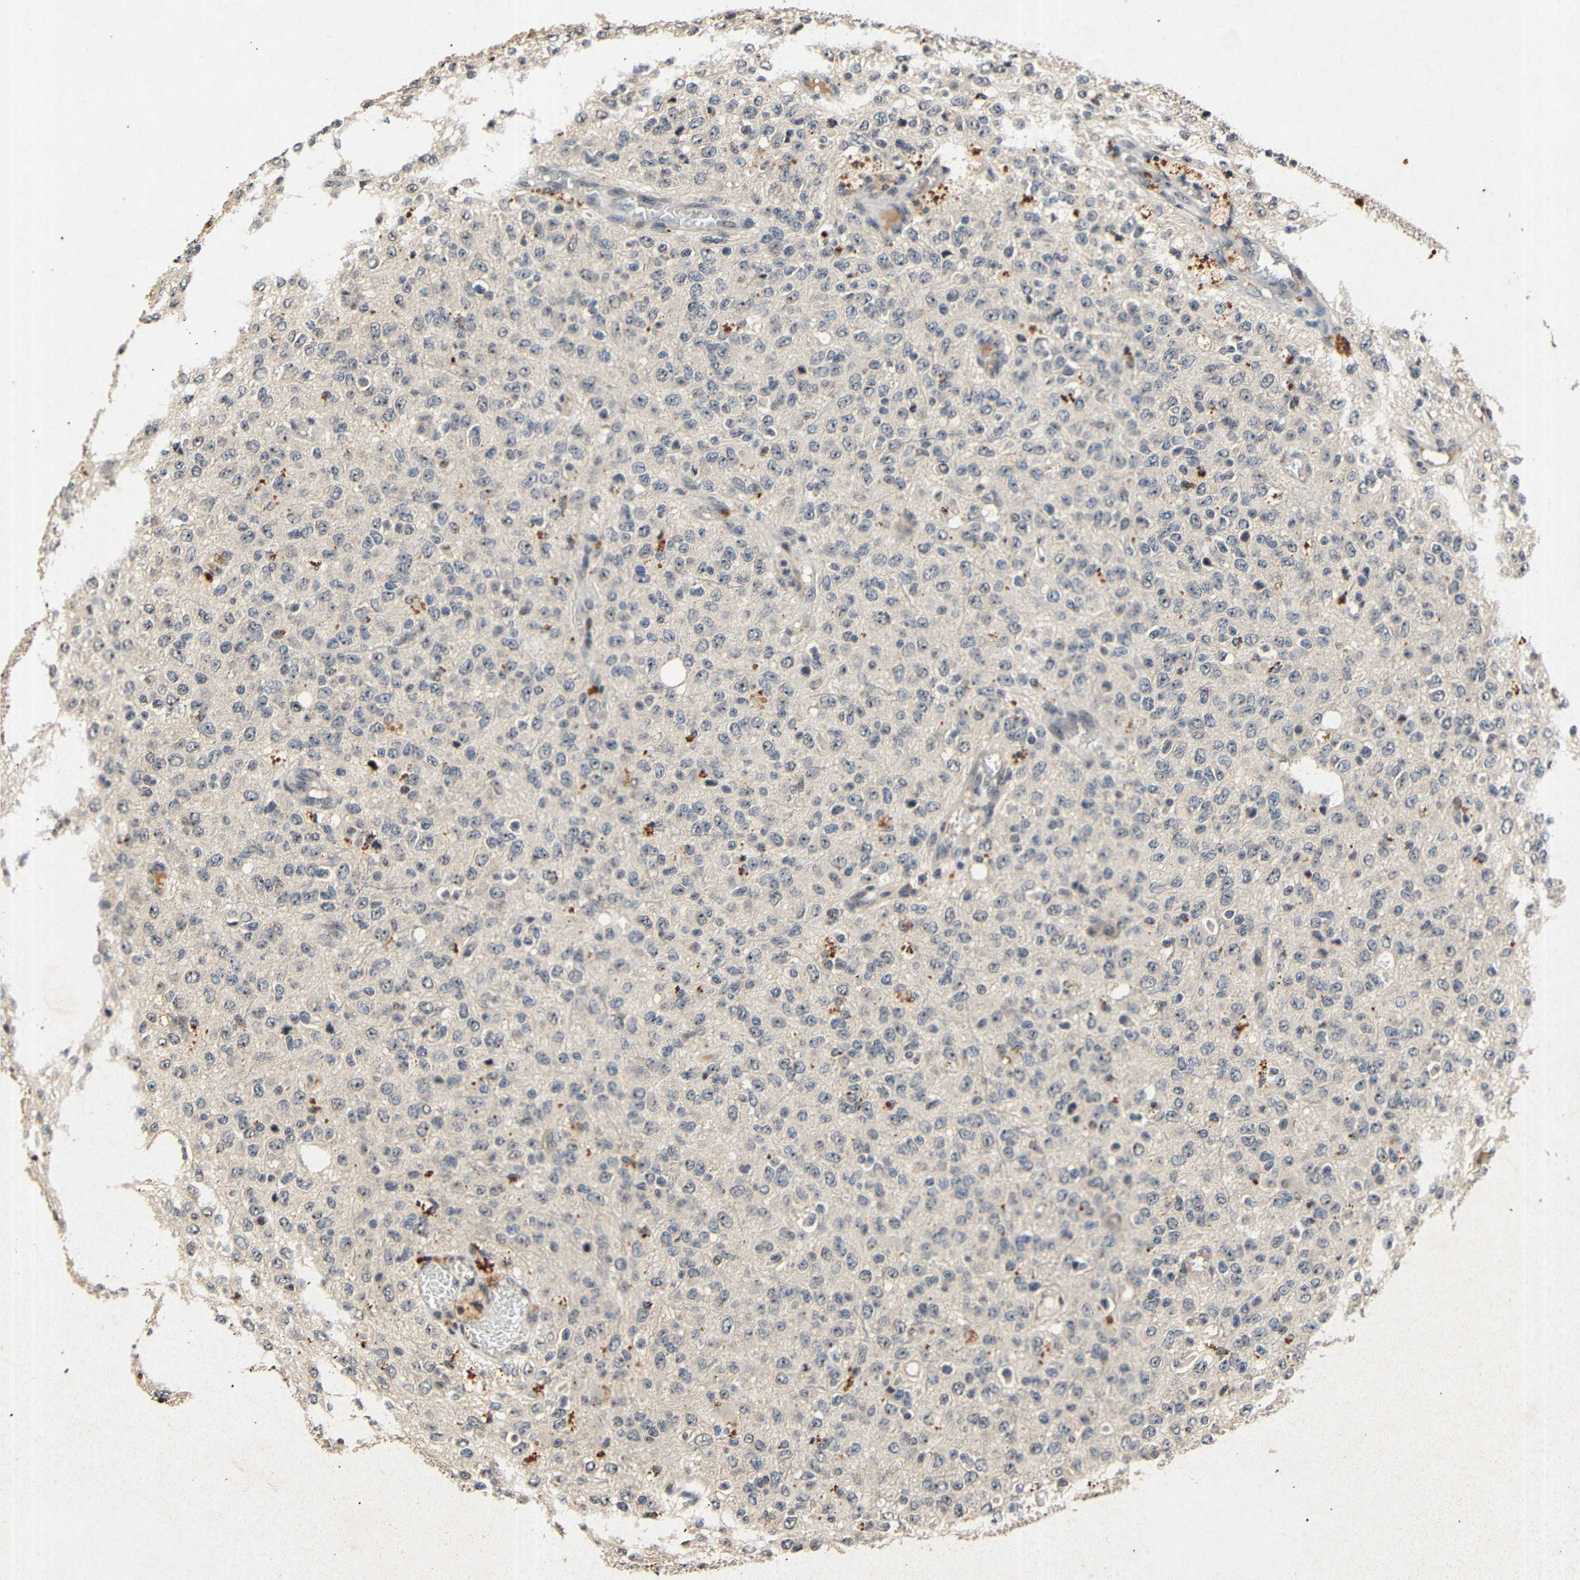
{"staining": {"intensity": "negative", "quantity": "none", "location": "none"}, "tissue": "glioma", "cell_type": "Tumor cells", "image_type": "cancer", "snomed": [{"axis": "morphology", "description": "Glioma, malignant, High grade"}, {"axis": "topography", "description": "pancreas cauda"}], "caption": "This image is of glioma stained with immunohistochemistry to label a protein in brown with the nuclei are counter-stained blue. There is no expression in tumor cells.", "gene": "PARN", "patient": {"sex": "male", "age": 60}}